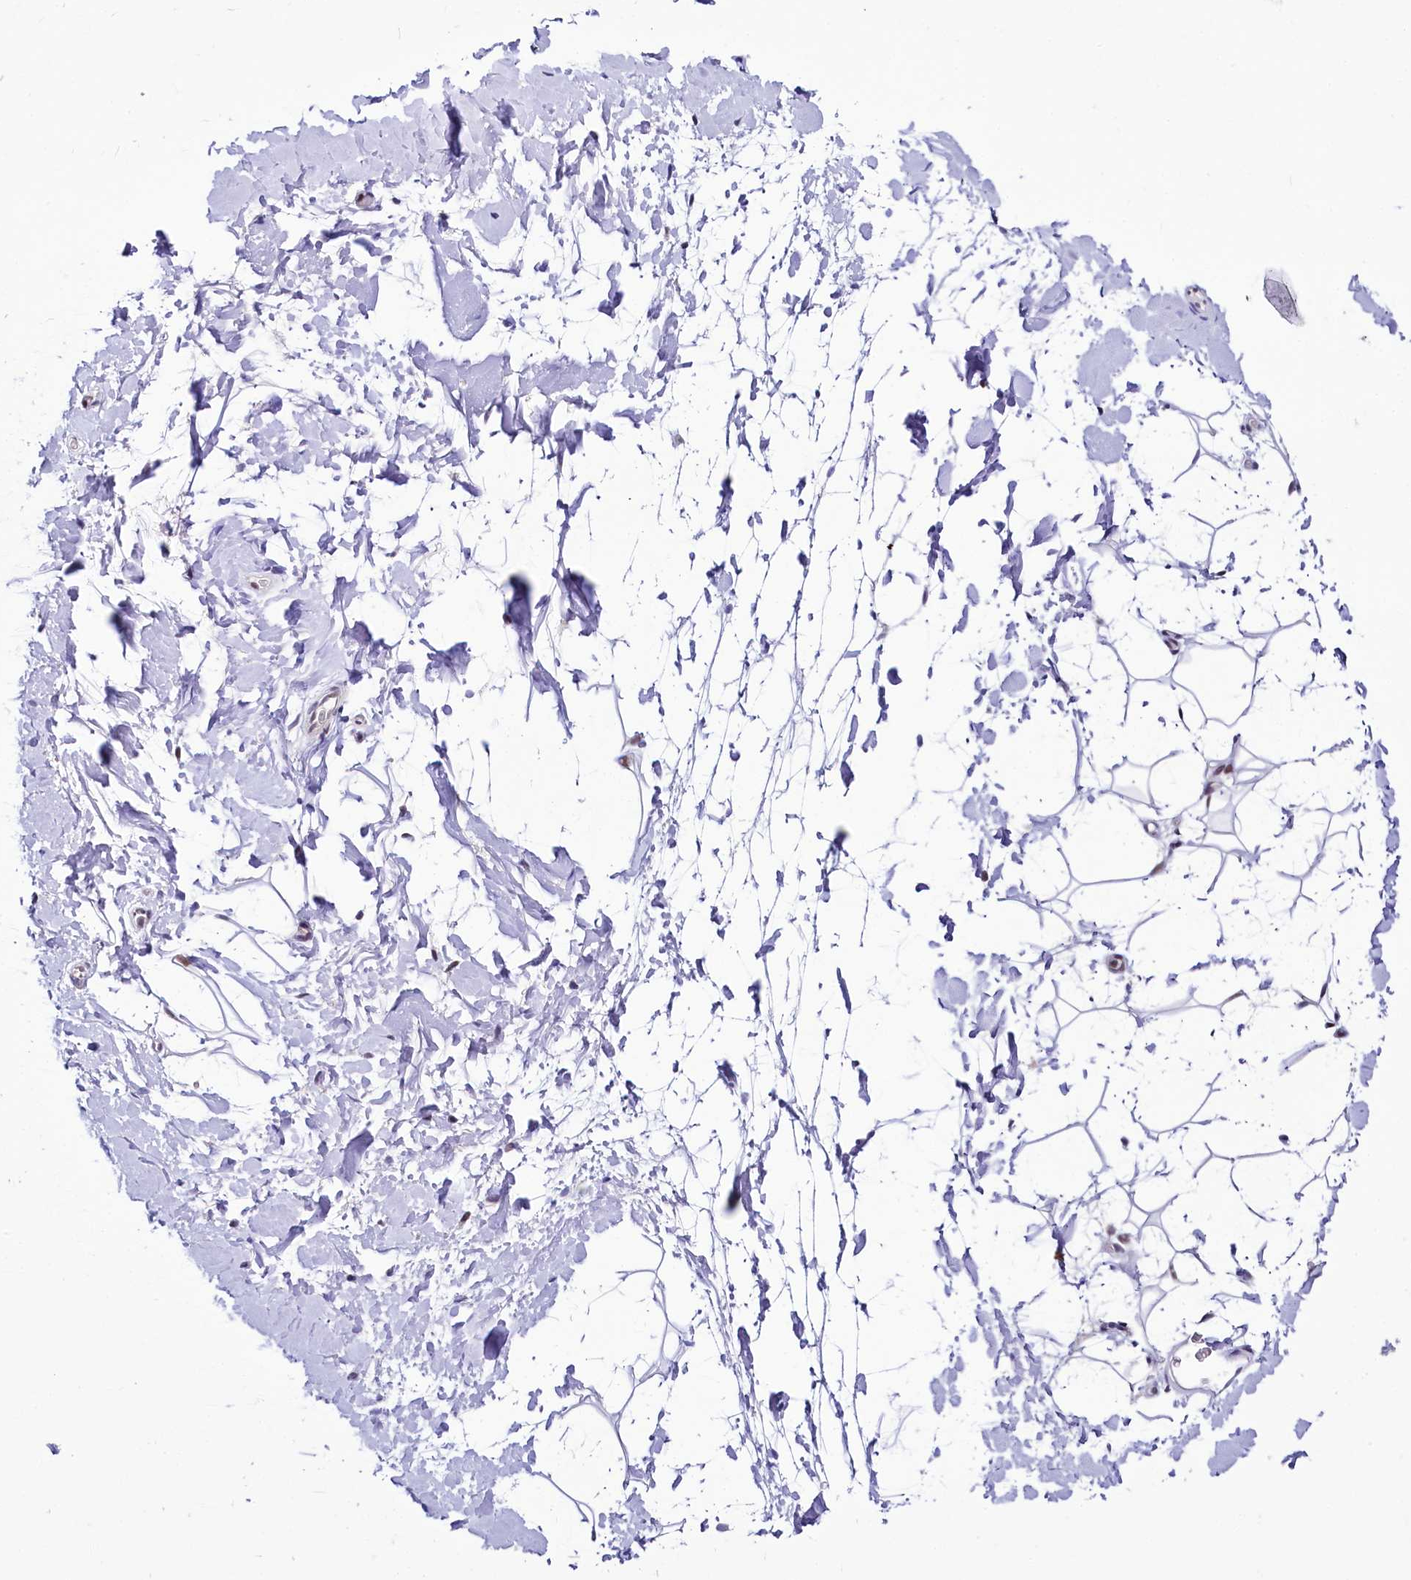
{"staining": {"intensity": "negative", "quantity": "none", "location": "none"}, "tissue": "adipose tissue", "cell_type": "Adipocytes", "image_type": "normal", "snomed": [{"axis": "morphology", "description": "Normal tissue, NOS"}, {"axis": "topography", "description": "Breast"}], "caption": "The histopathology image displays no staining of adipocytes in unremarkable adipose tissue. Nuclei are stained in blue.", "gene": "SCAF11", "patient": {"sex": "female", "age": 26}}